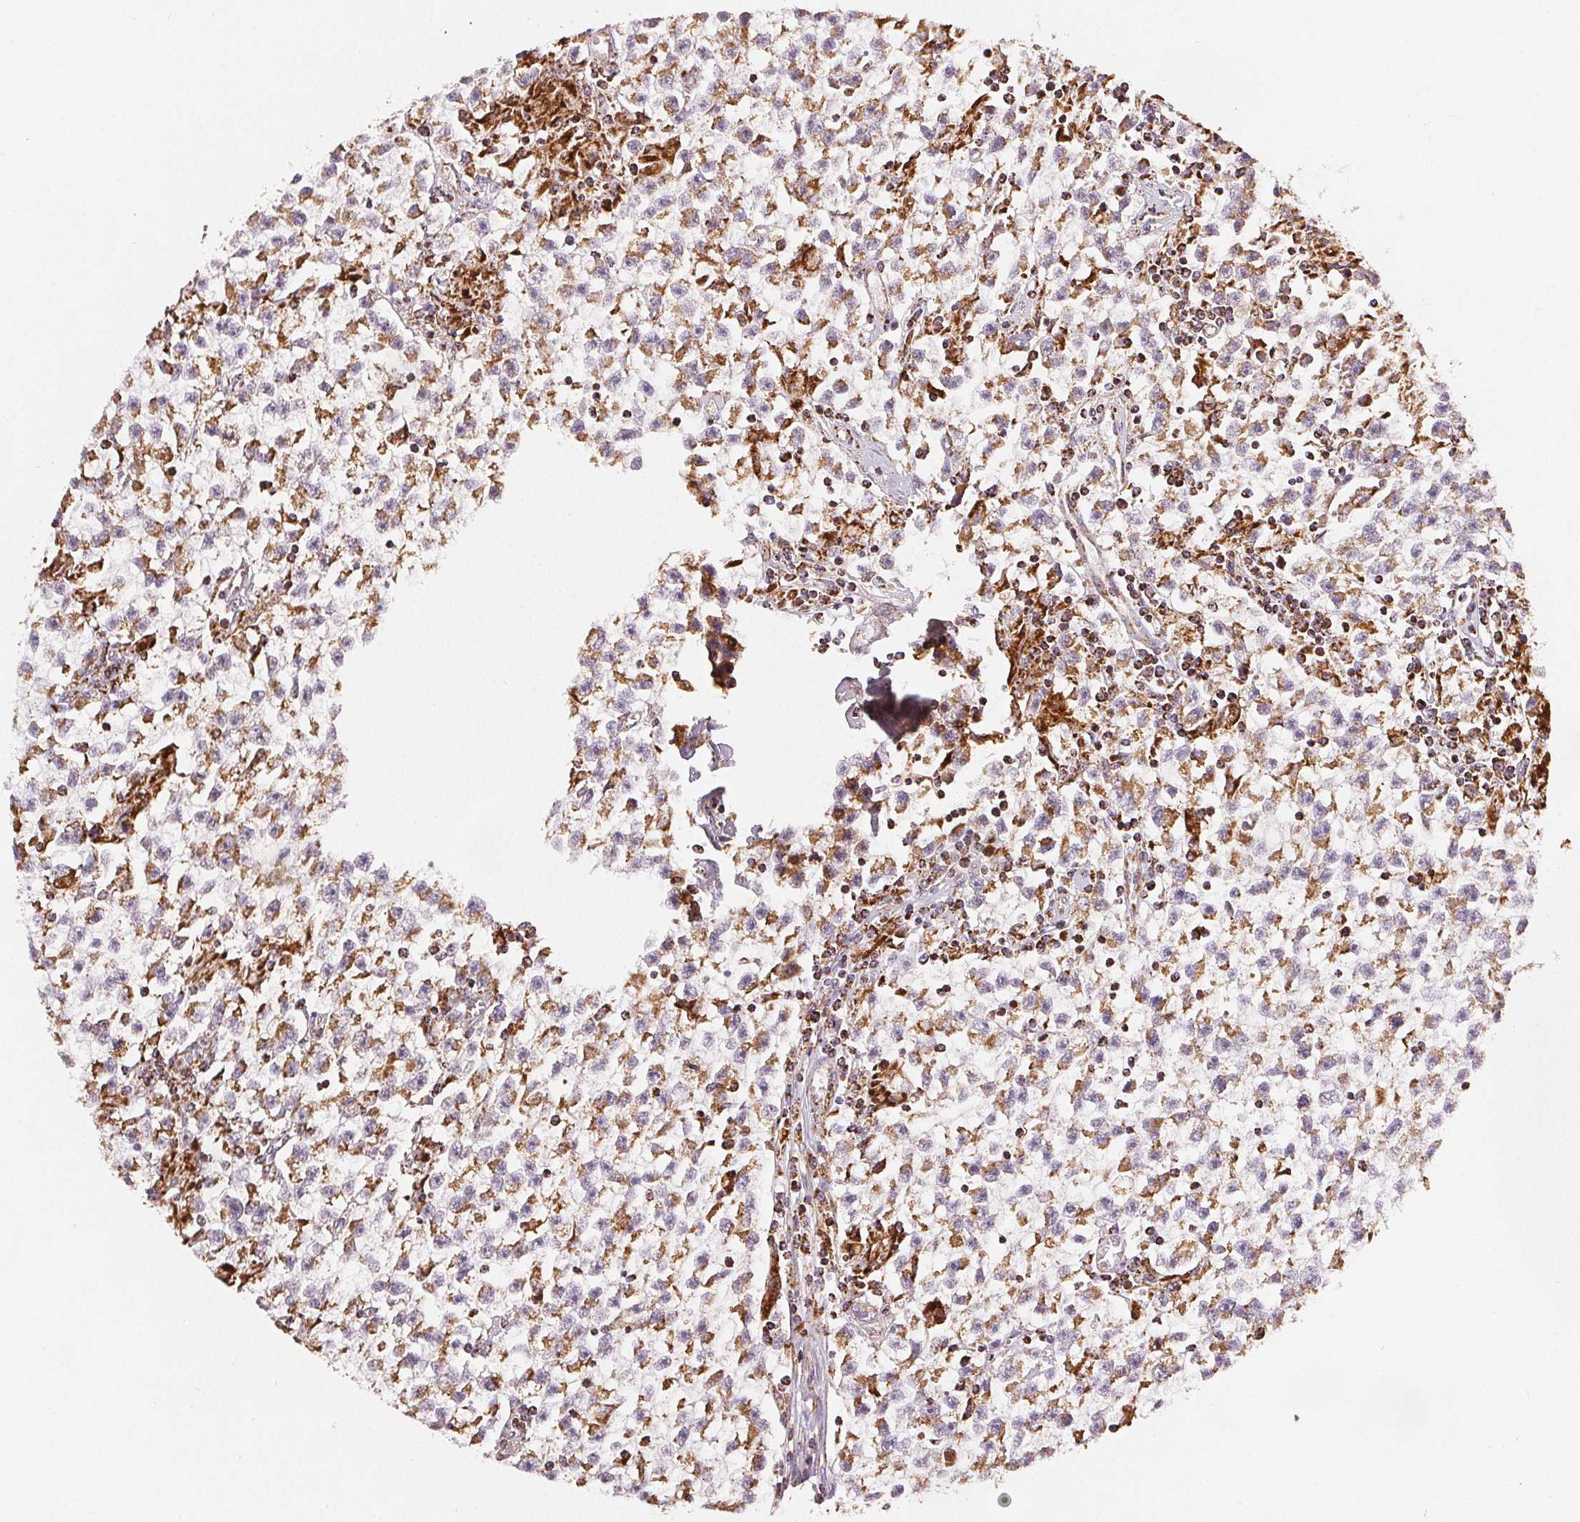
{"staining": {"intensity": "moderate", "quantity": ">75%", "location": "cytoplasmic/membranous"}, "tissue": "testis cancer", "cell_type": "Tumor cells", "image_type": "cancer", "snomed": [{"axis": "morphology", "description": "Seminoma, NOS"}, {"axis": "topography", "description": "Testis"}], "caption": "Human testis seminoma stained with a protein marker displays moderate staining in tumor cells.", "gene": "SDHB", "patient": {"sex": "male", "age": 31}}